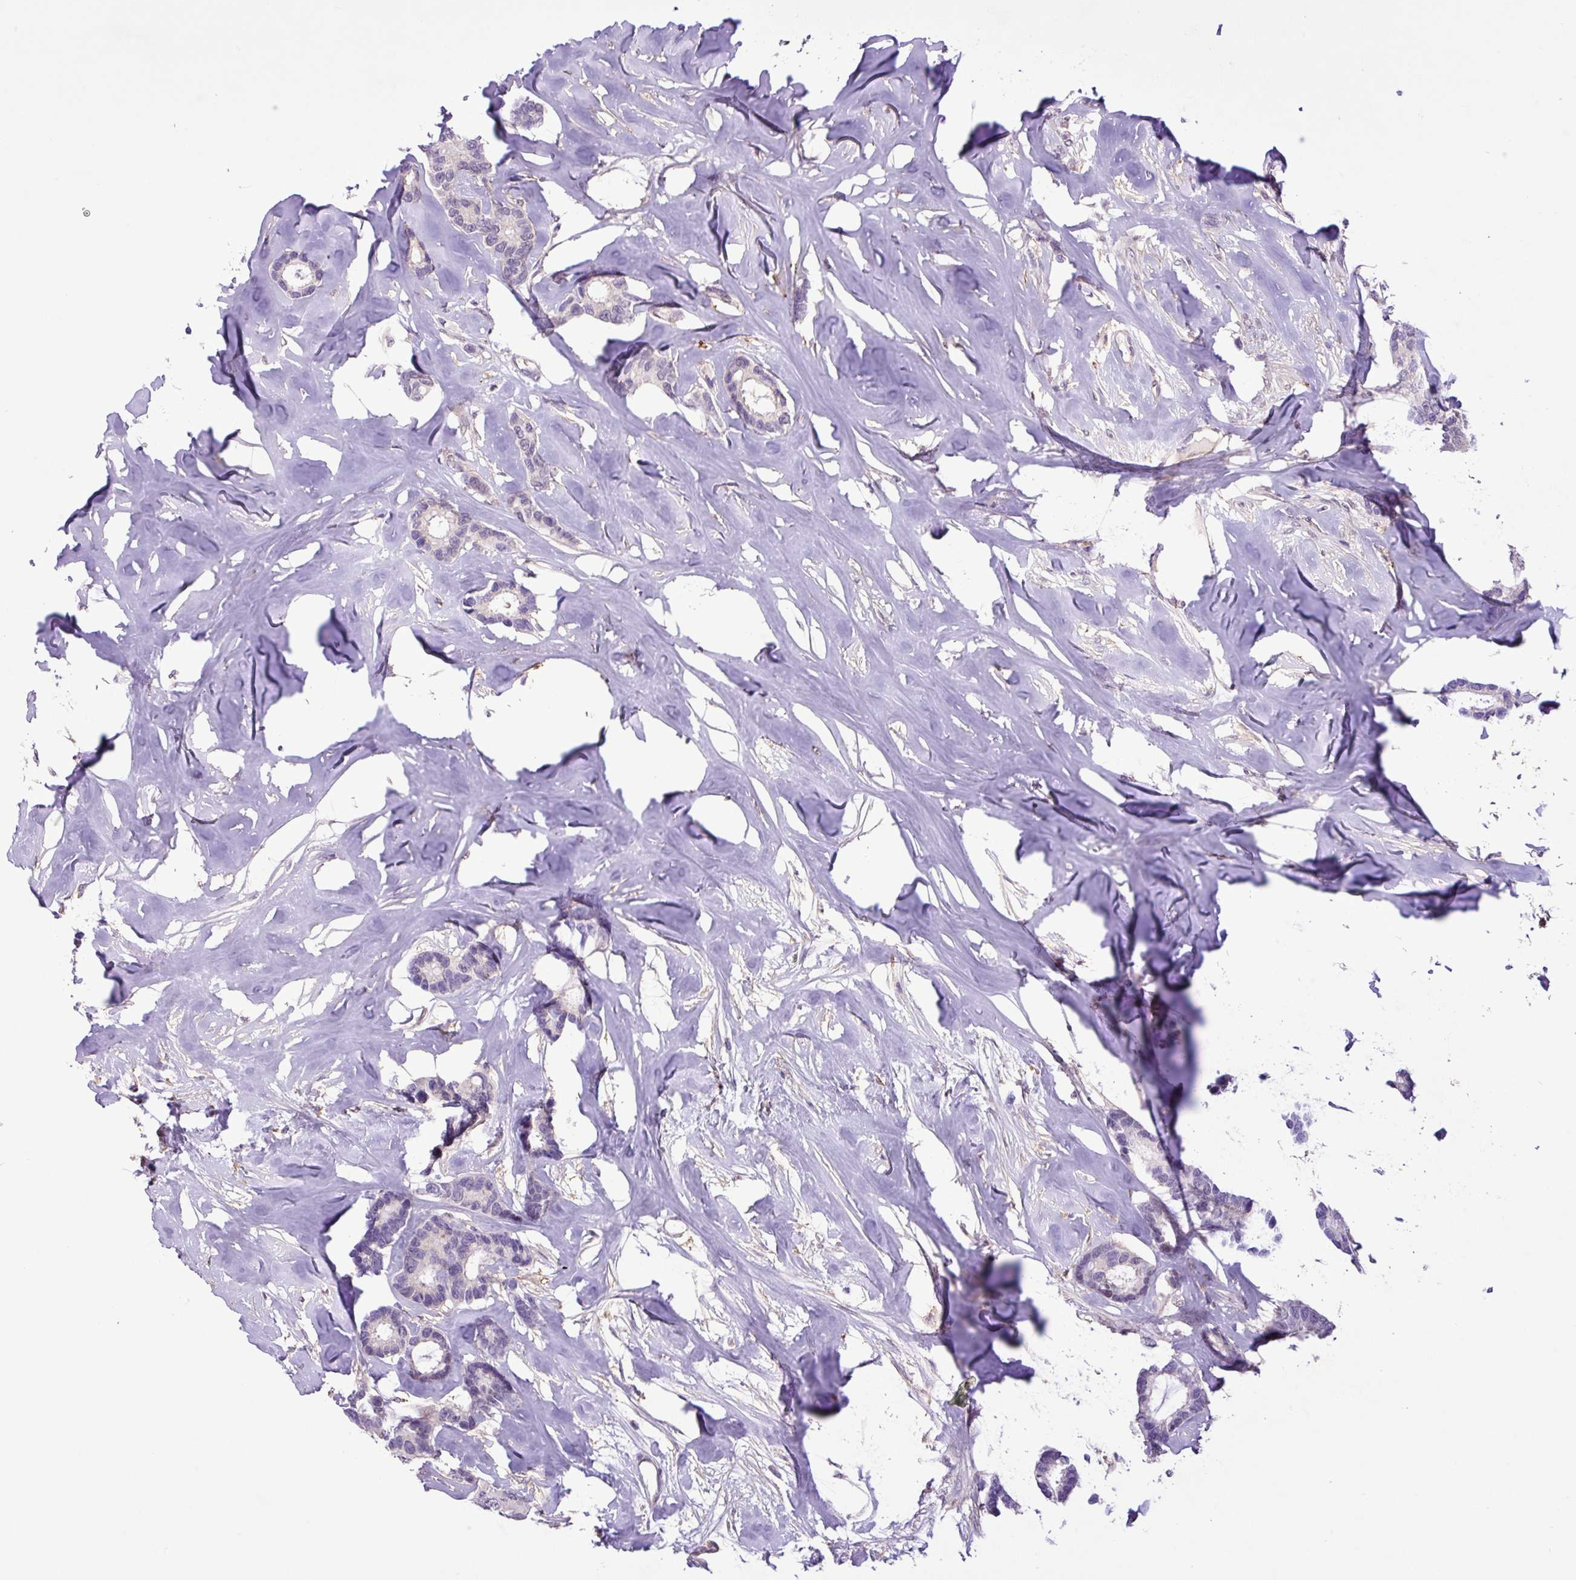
{"staining": {"intensity": "negative", "quantity": "none", "location": "none"}, "tissue": "breast cancer", "cell_type": "Tumor cells", "image_type": "cancer", "snomed": [{"axis": "morphology", "description": "Duct carcinoma"}, {"axis": "topography", "description": "Breast"}], "caption": "The photomicrograph exhibits no significant positivity in tumor cells of breast infiltrating ductal carcinoma. (DAB immunohistochemistry (IHC) visualized using brightfield microscopy, high magnification).", "gene": "RPP25L", "patient": {"sex": "female", "age": 87}}